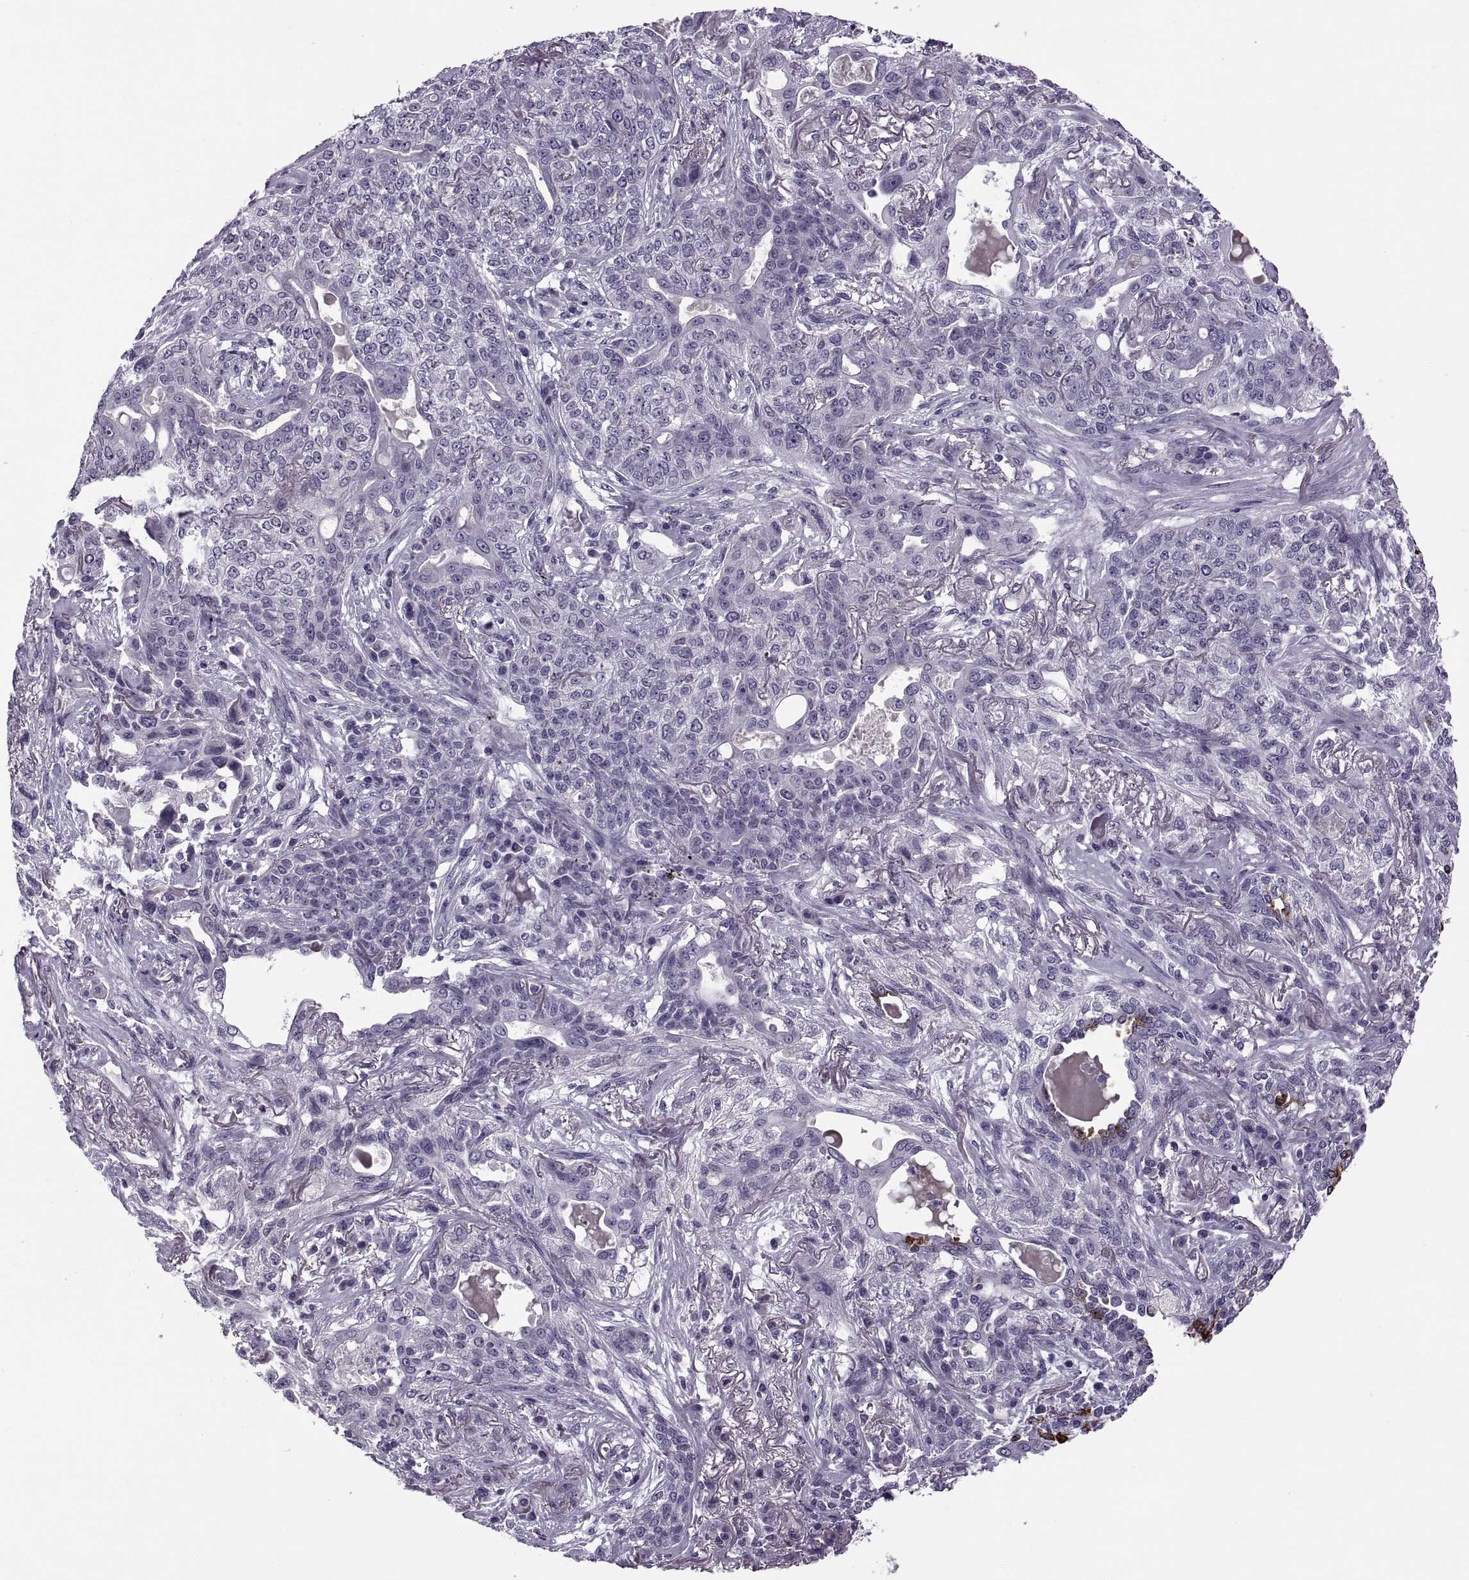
{"staining": {"intensity": "negative", "quantity": "none", "location": "none"}, "tissue": "lung cancer", "cell_type": "Tumor cells", "image_type": "cancer", "snomed": [{"axis": "morphology", "description": "Squamous cell carcinoma, NOS"}, {"axis": "topography", "description": "Lung"}], "caption": "An IHC image of squamous cell carcinoma (lung) is shown. There is no staining in tumor cells of squamous cell carcinoma (lung). (DAB IHC visualized using brightfield microscopy, high magnification).", "gene": "MAGEB1", "patient": {"sex": "female", "age": 70}}